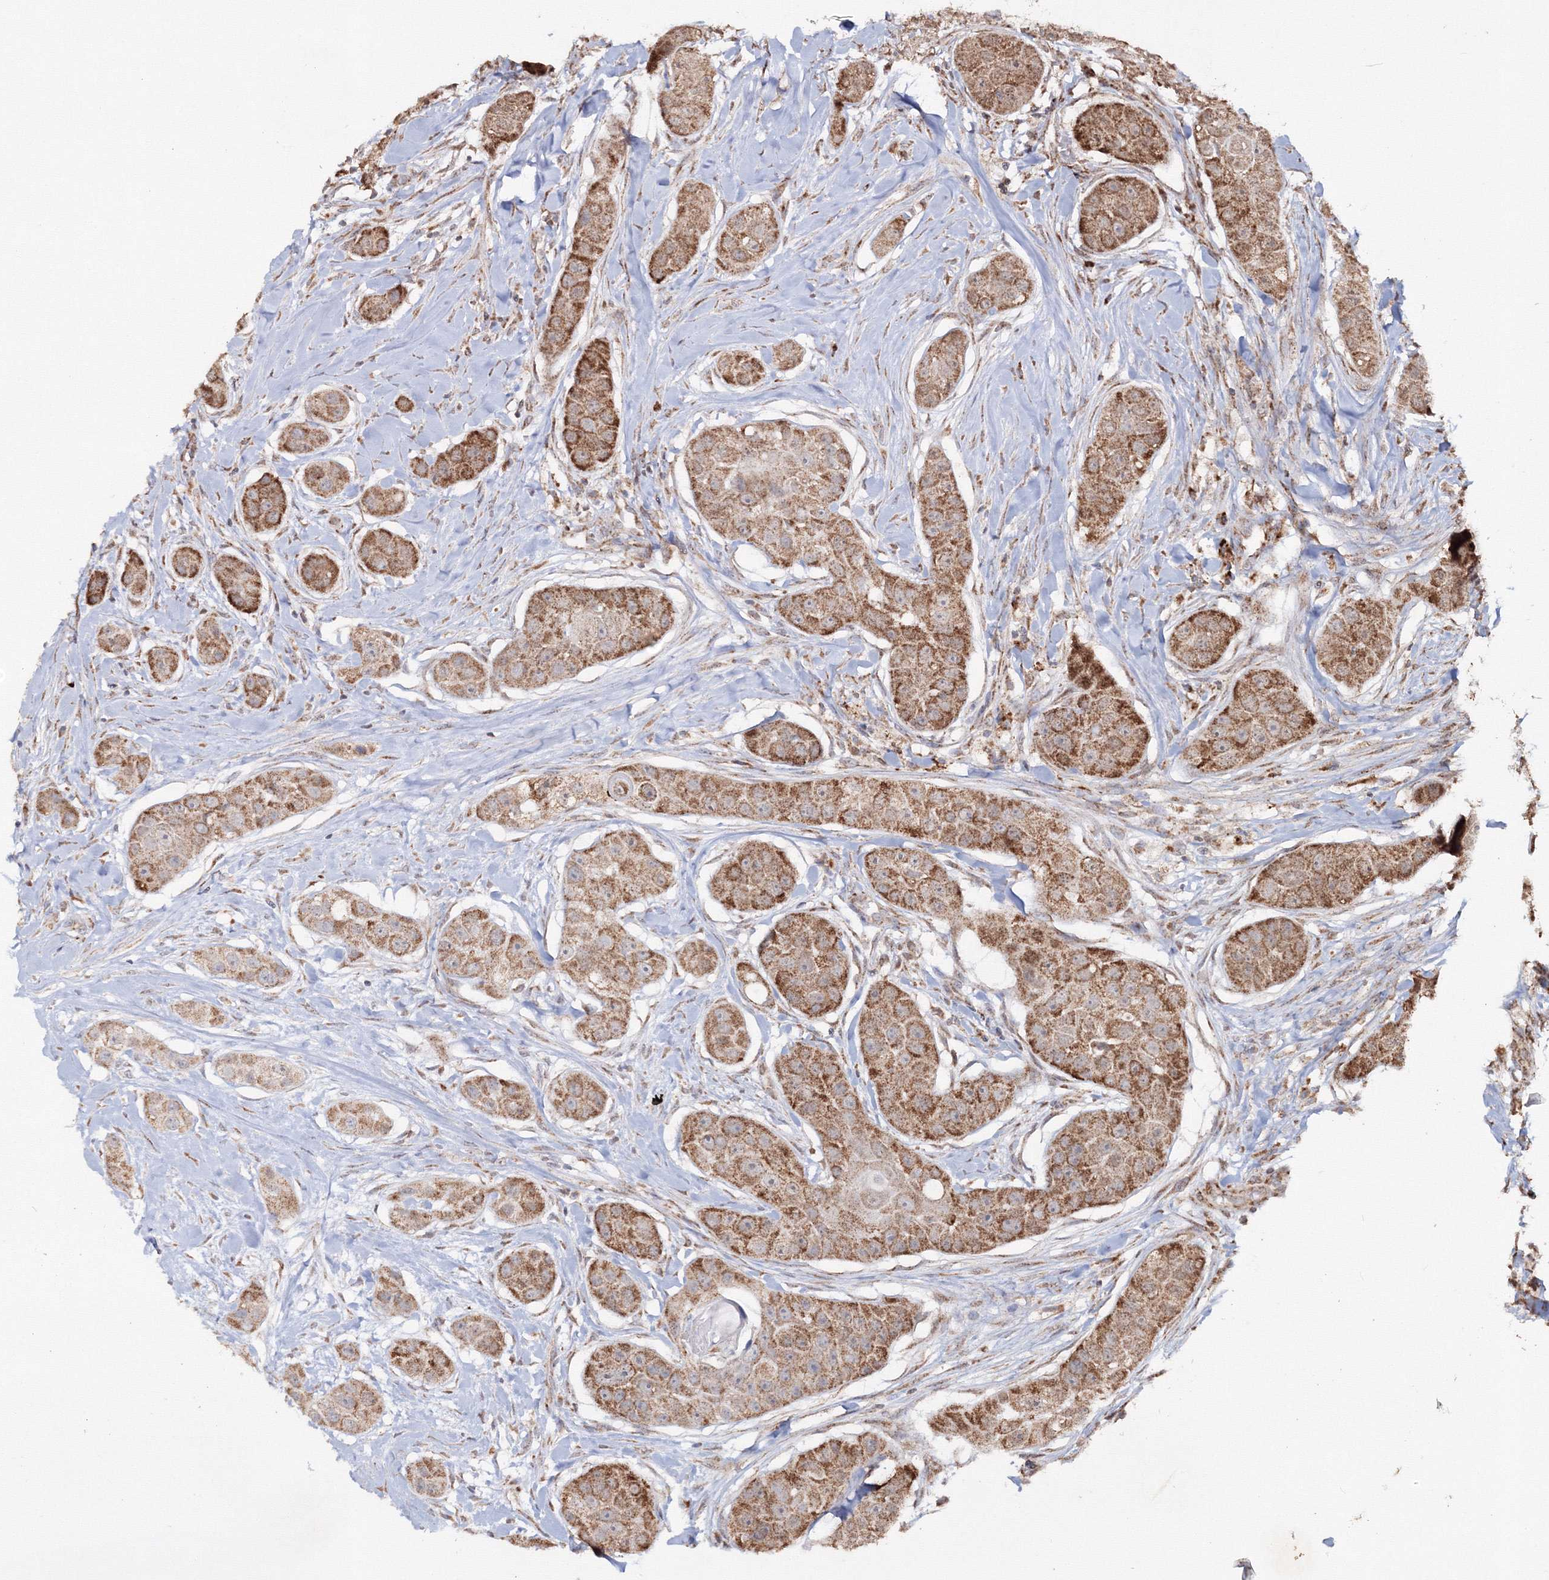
{"staining": {"intensity": "moderate", "quantity": ">75%", "location": "cytoplasmic/membranous"}, "tissue": "head and neck cancer", "cell_type": "Tumor cells", "image_type": "cancer", "snomed": [{"axis": "morphology", "description": "Normal tissue, NOS"}, {"axis": "morphology", "description": "Squamous cell carcinoma, NOS"}, {"axis": "topography", "description": "Skeletal muscle"}, {"axis": "topography", "description": "Head-Neck"}], "caption": "Immunohistochemistry histopathology image of human head and neck cancer (squamous cell carcinoma) stained for a protein (brown), which exhibits medium levels of moderate cytoplasmic/membranous expression in approximately >75% of tumor cells.", "gene": "PEX13", "patient": {"sex": "male", "age": 51}}